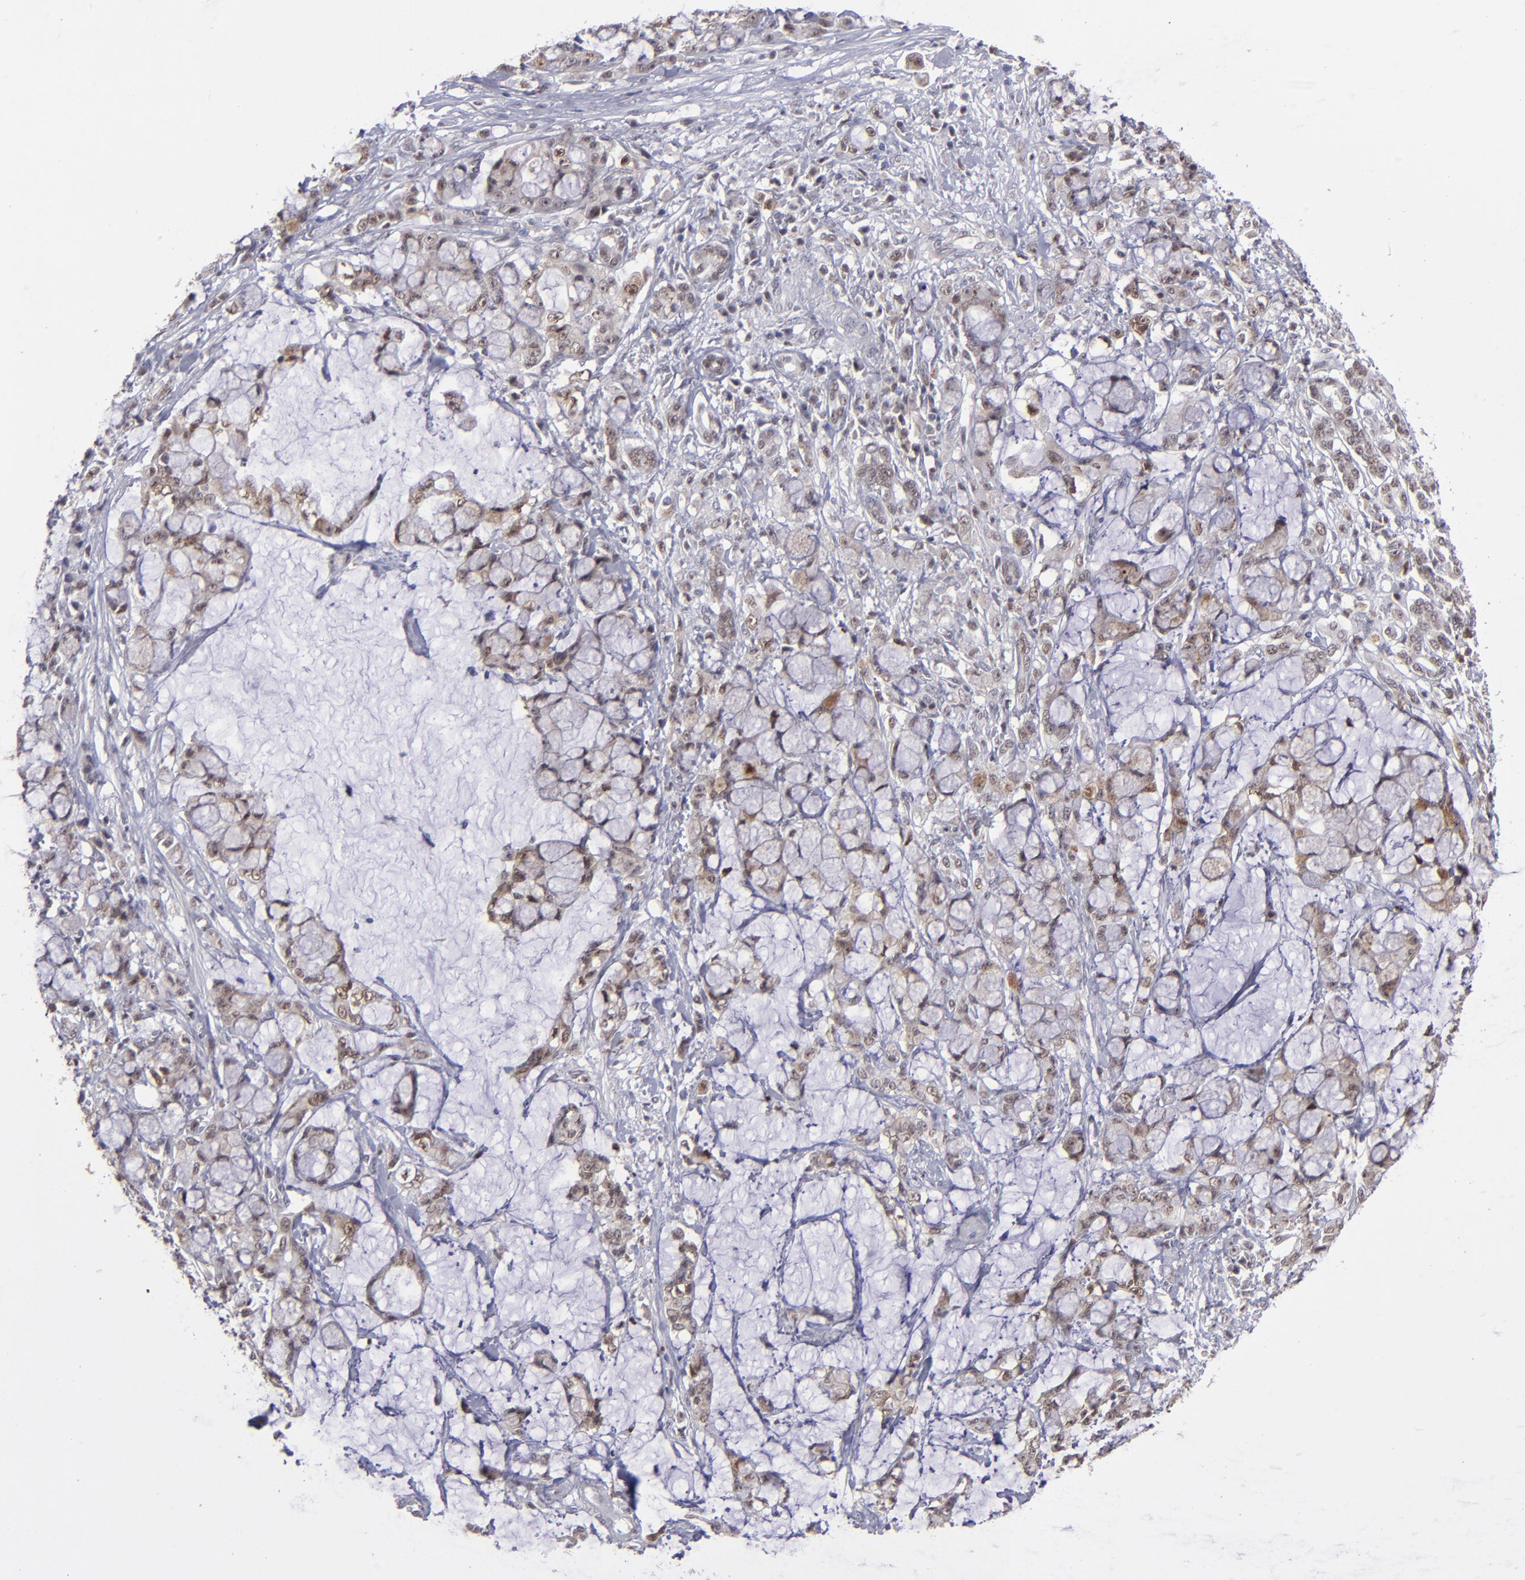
{"staining": {"intensity": "weak", "quantity": "25%-75%", "location": "cytoplasmic/membranous,nuclear"}, "tissue": "pancreatic cancer", "cell_type": "Tumor cells", "image_type": "cancer", "snomed": [{"axis": "morphology", "description": "Adenocarcinoma, NOS"}, {"axis": "topography", "description": "Pancreas"}], "caption": "Pancreatic adenocarcinoma was stained to show a protein in brown. There is low levels of weak cytoplasmic/membranous and nuclear expression in approximately 25%-75% of tumor cells.", "gene": "RREB1", "patient": {"sex": "female", "age": 73}}